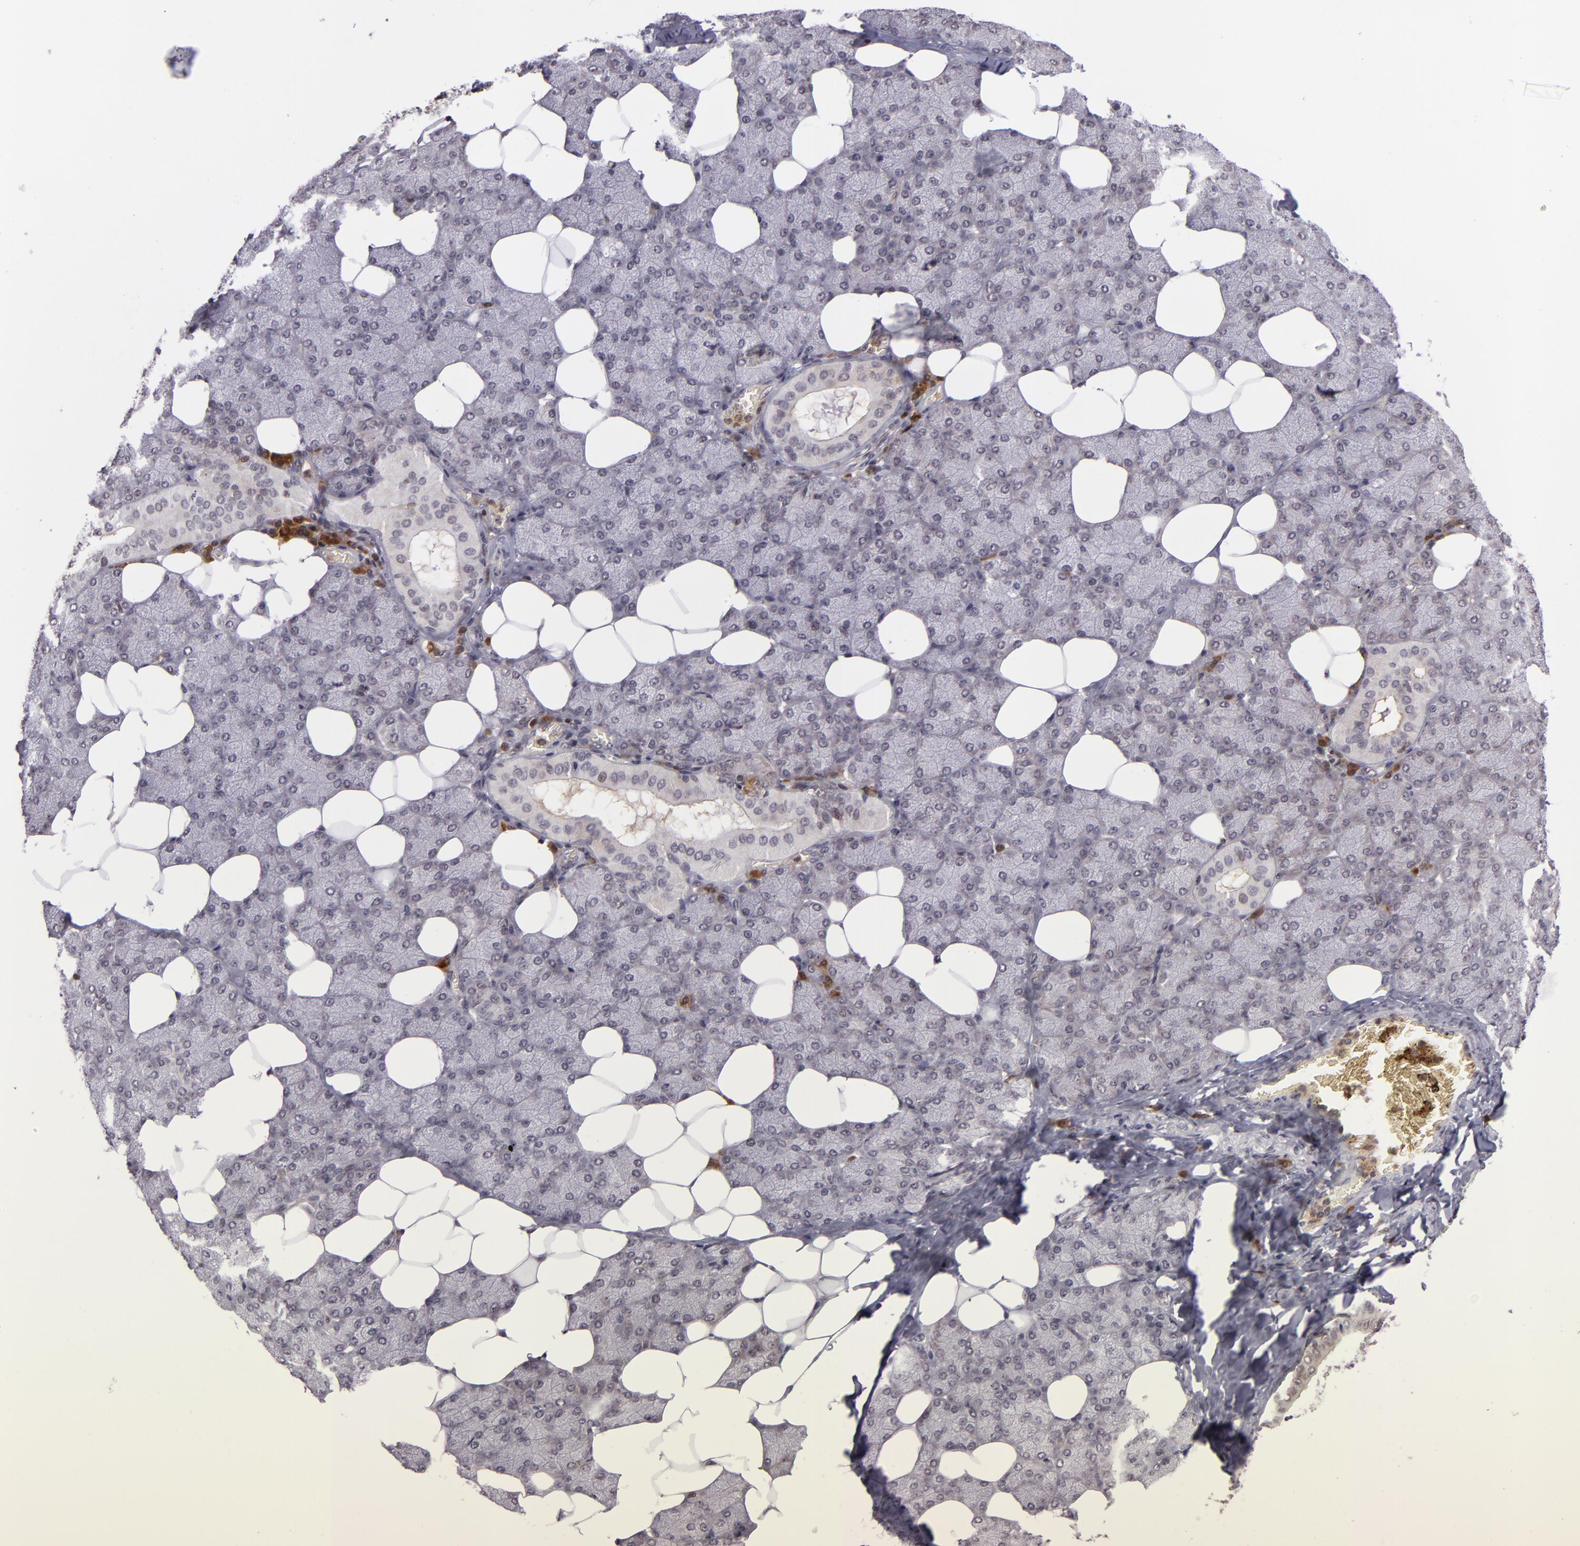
{"staining": {"intensity": "moderate", "quantity": "<25%", "location": "nuclear"}, "tissue": "salivary gland", "cell_type": "Glandular cells", "image_type": "normal", "snomed": [{"axis": "morphology", "description": "Normal tissue, NOS"}, {"axis": "topography", "description": "Lymph node"}, {"axis": "topography", "description": "Salivary gland"}], "caption": "A brown stain highlights moderate nuclear positivity of a protein in glandular cells of unremarkable human salivary gland.", "gene": "ZBTB33", "patient": {"sex": "male", "age": 8}}